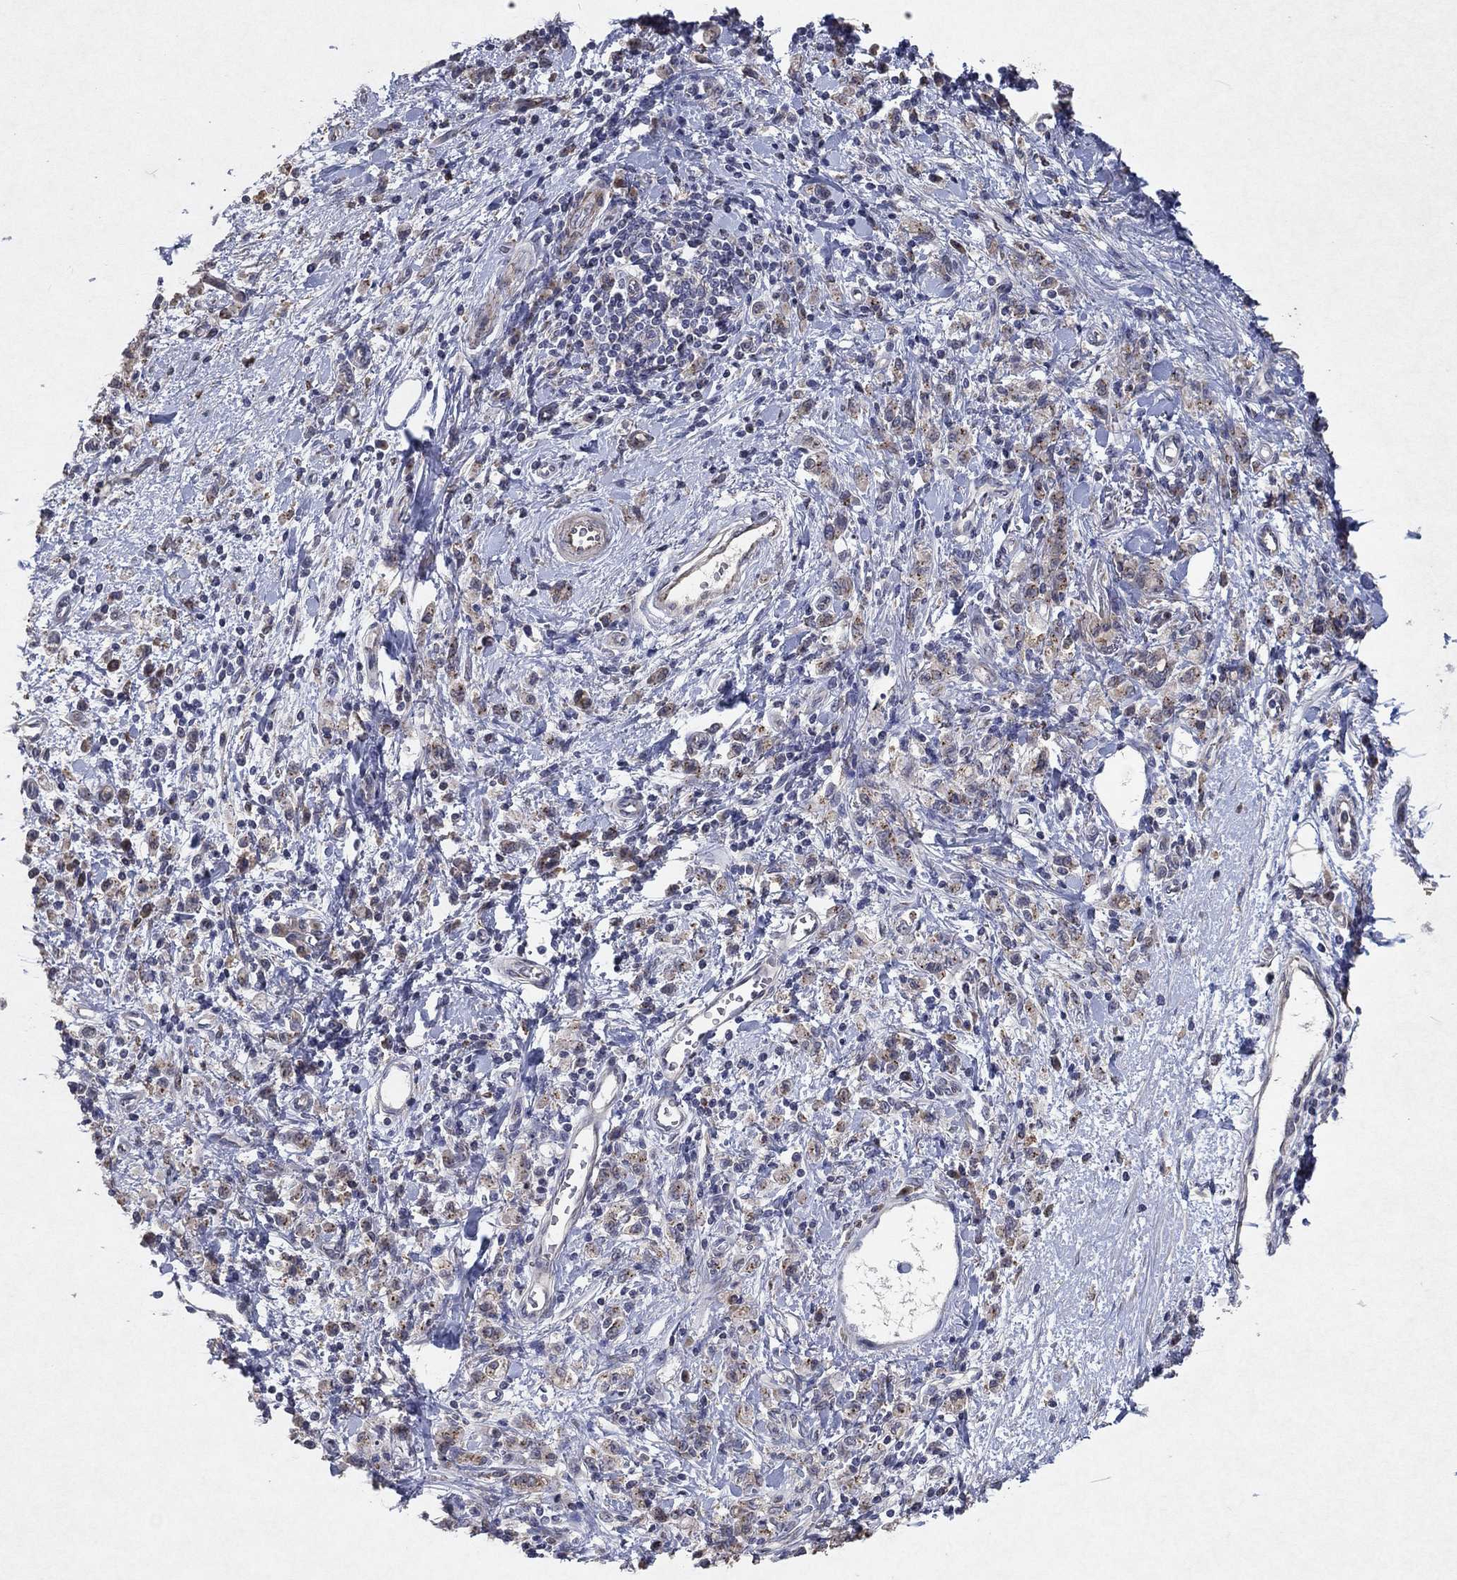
{"staining": {"intensity": "strong", "quantity": "25%-75%", "location": "cytoplasmic/membranous"}, "tissue": "stomach cancer", "cell_type": "Tumor cells", "image_type": "cancer", "snomed": [{"axis": "morphology", "description": "Adenocarcinoma, NOS"}, {"axis": "topography", "description": "Stomach"}], "caption": "A micrograph of adenocarcinoma (stomach) stained for a protein displays strong cytoplasmic/membranous brown staining in tumor cells.", "gene": "FRG1", "patient": {"sex": "male", "age": 77}}